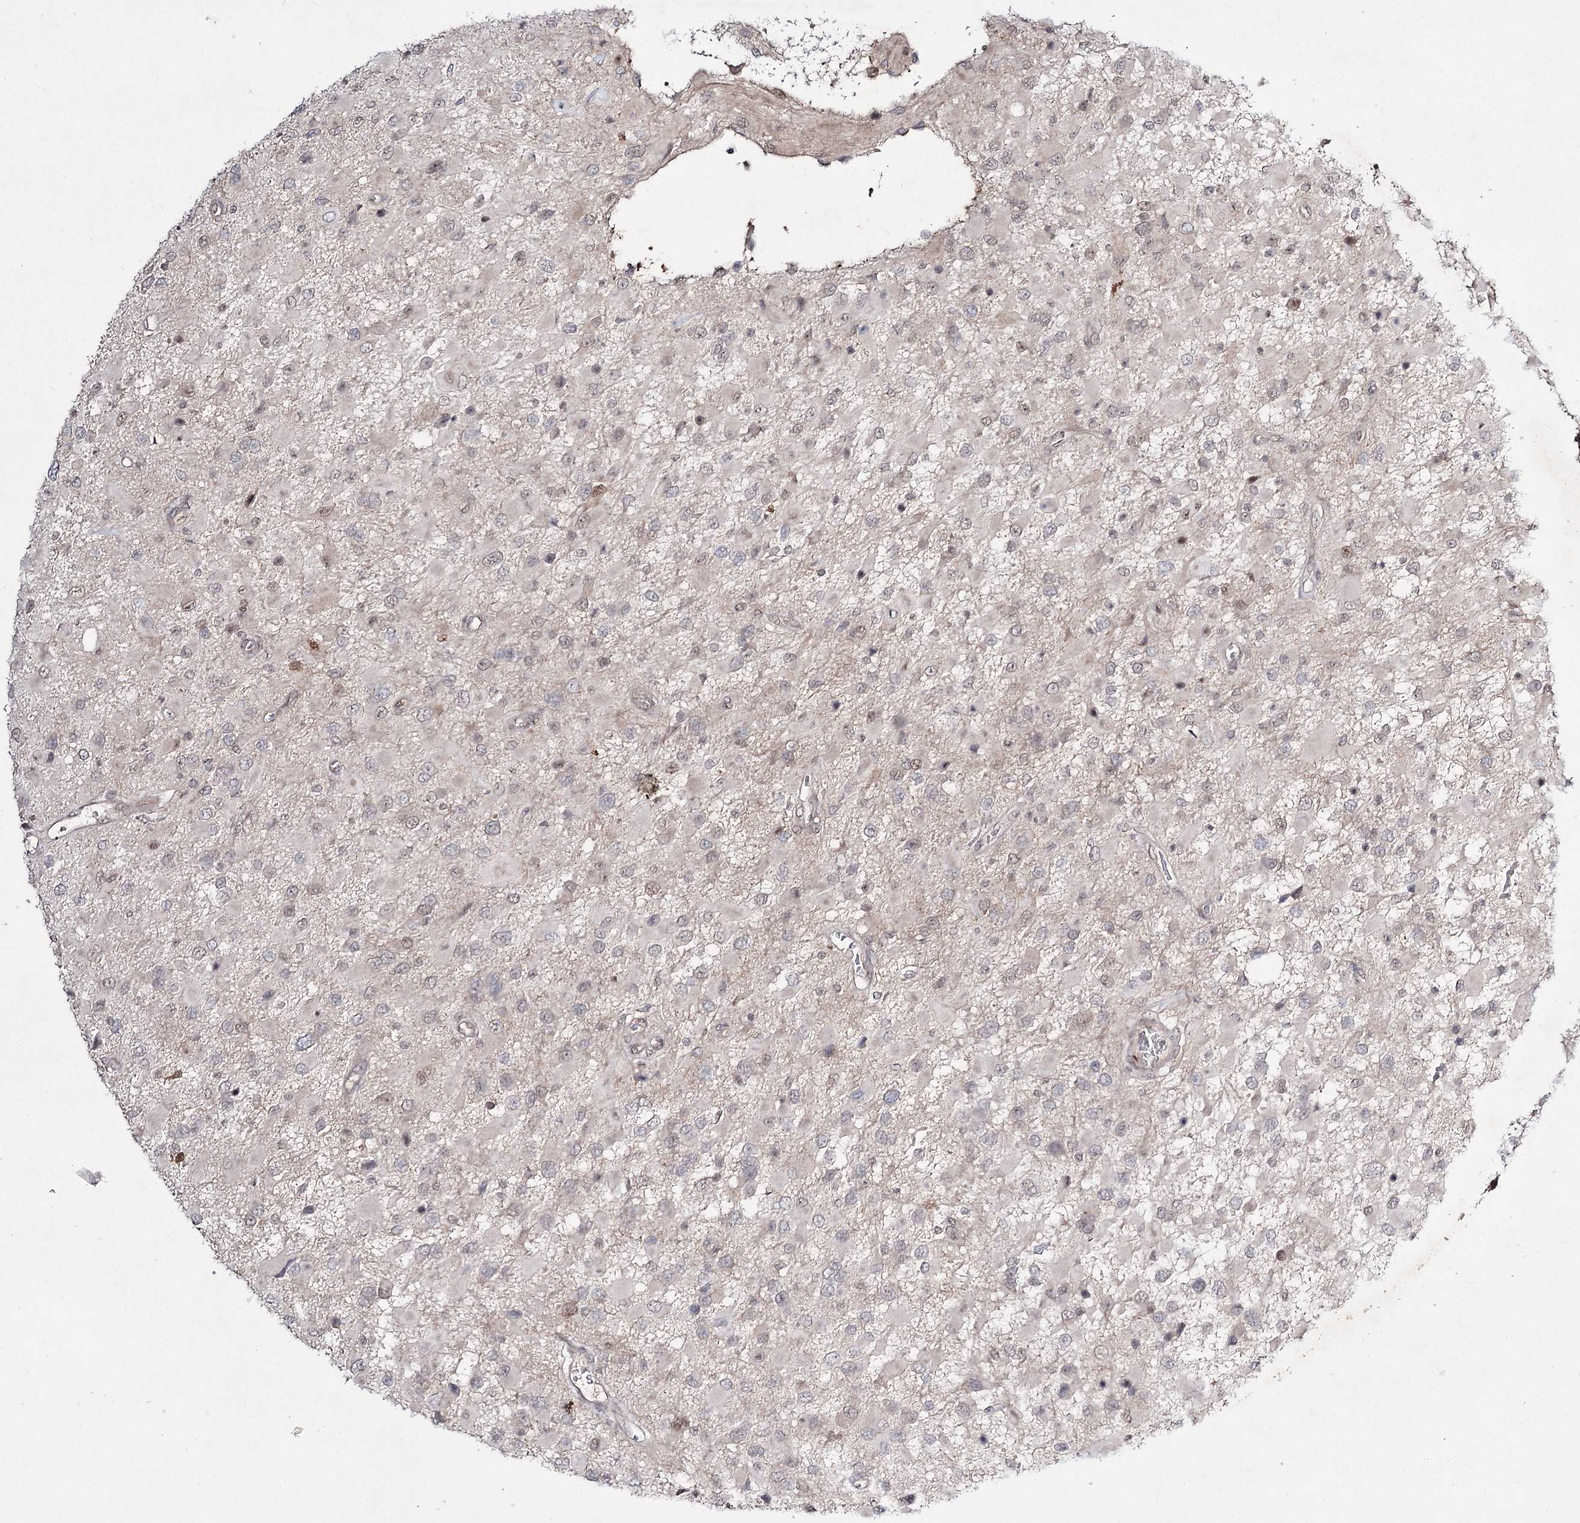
{"staining": {"intensity": "negative", "quantity": "none", "location": "none"}, "tissue": "glioma", "cell_type": "Tumor cells", "image_type": "cancer", "snomed": [{"axis": "morphology", "description": "Glioma, malignant, High grade"}, {"axis": "topography", "description": "Brain"}], "caption": "An immunohistochemistry (IHC) photomicrograph of glioma is shown. There is no staining in tumor cells of glioma.", "gene": "HOXC11", "patient": {"sex": "male", "age": 53}}